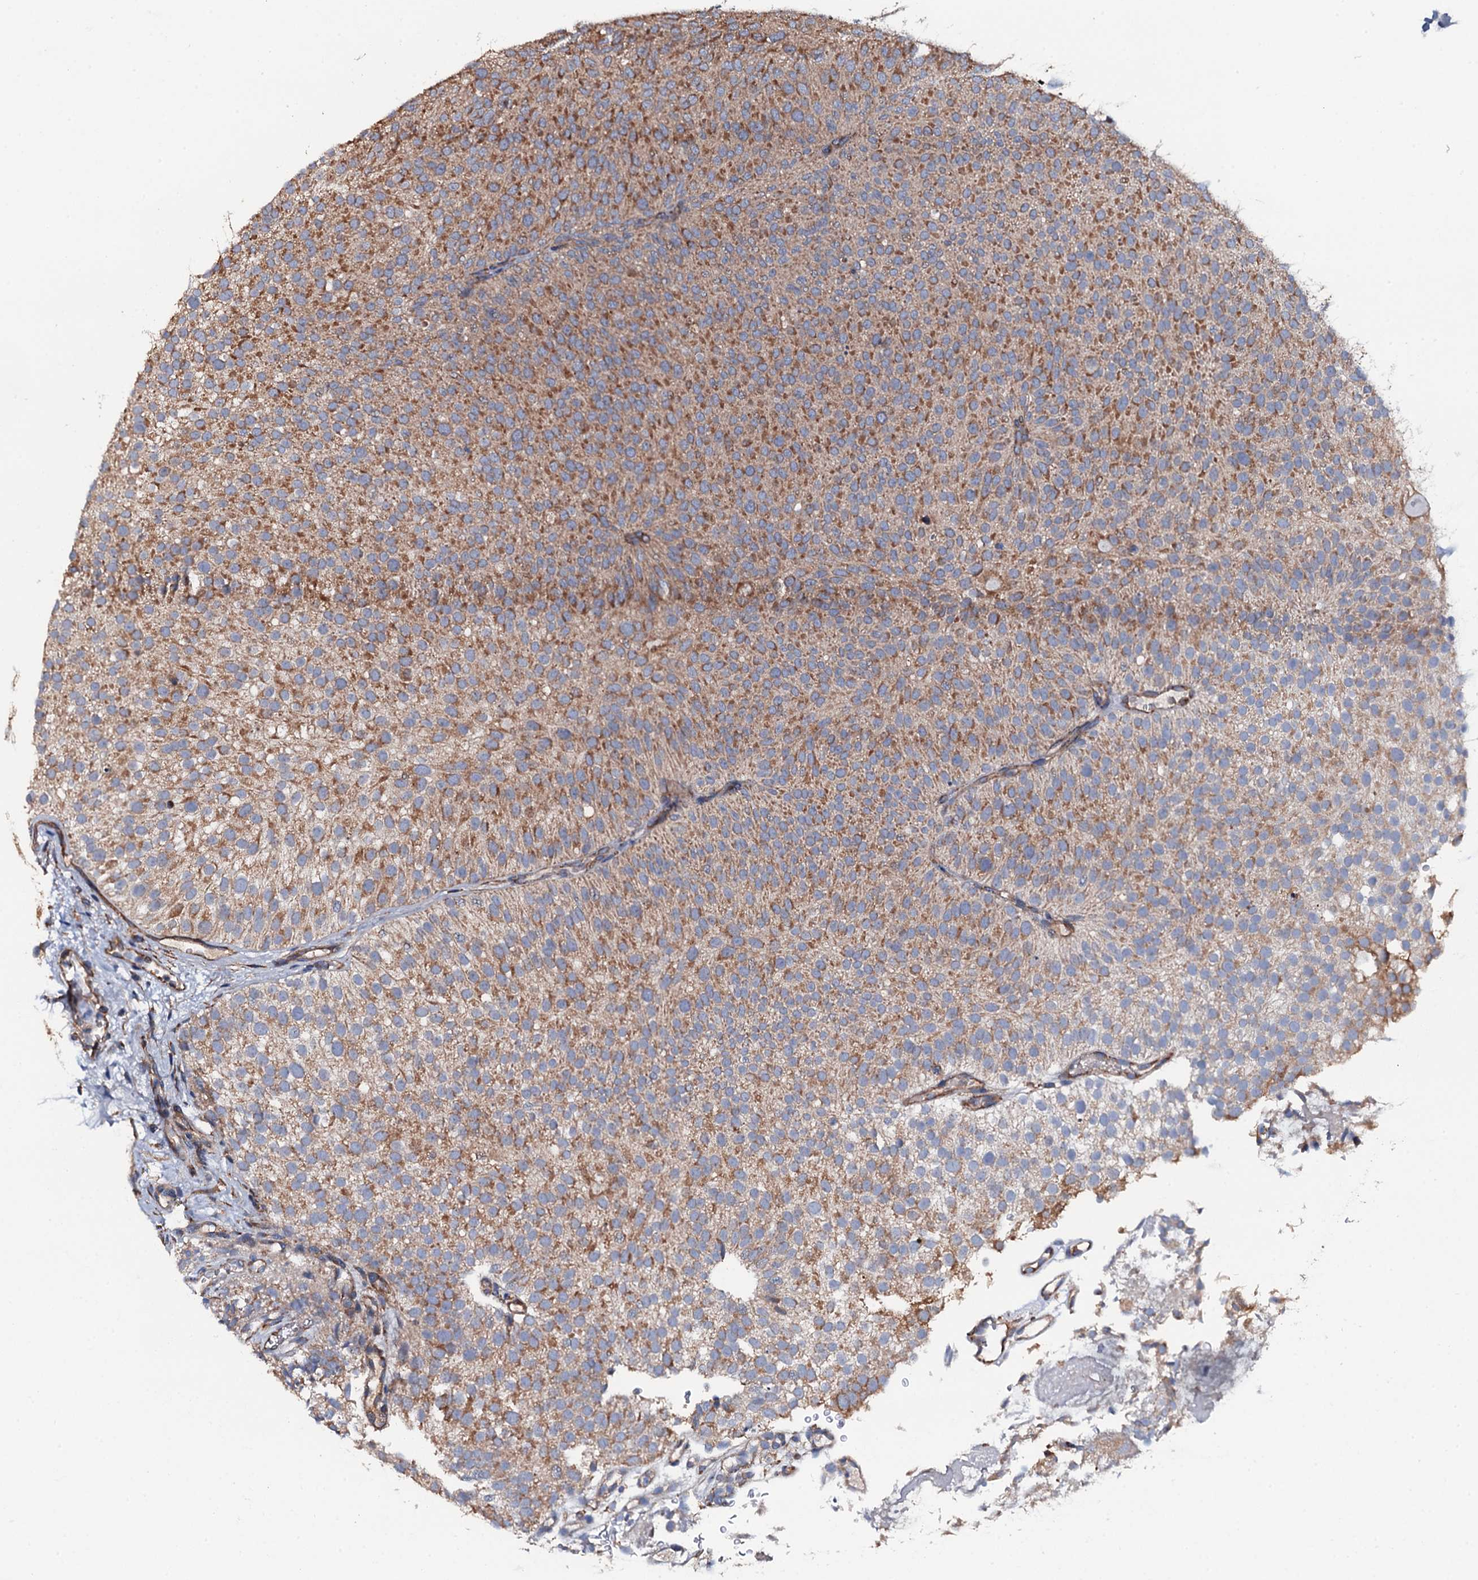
{"staining": {"intensity": "moderate", "quantity": ">75%", "location": "cytoplasmic/membranous"}, "tissue": "urothelial cancer", "cell_type": "Tumor cells", "image_type": "cancer", "snomed": [{"axis": "morphology", "description": "Urothelial carcinoma, Low grade"}, {"axis": "topography", "description": "Urinary bladder"}], "caption": "Immunohistochemistry (IHC) of human urothelial cancer reveals medium levels of moderate cytoplasmic/membranous expression in approximately >75% of tumor cells.", "gene": "RAB12", "patient": {"sex": "male", "age": 78}}